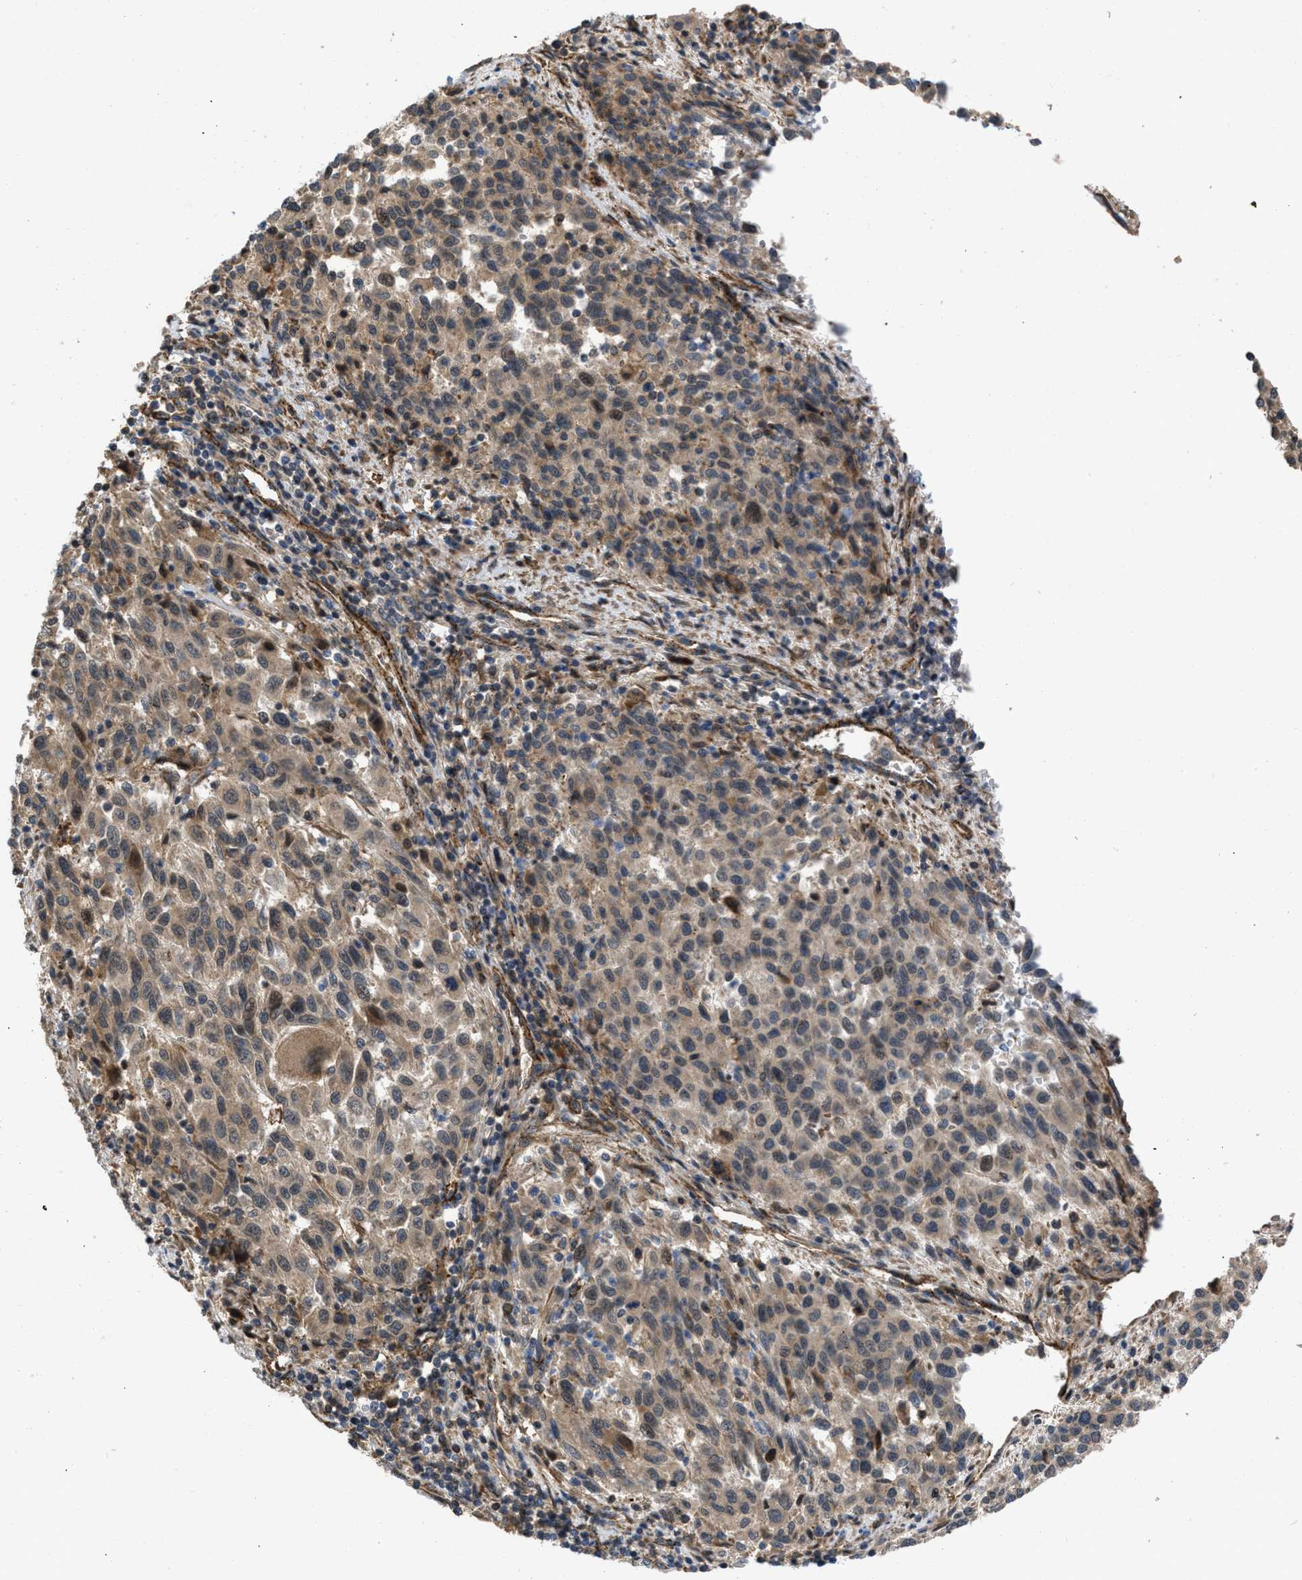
{"staining": {"intensity": "weak", "quantity": ">75%", "location": "cytoplasmic/membranous"}, "tissue": "melanoma", "cell_type": "Tumor cells", "image_type": "cancer", "snomed": [{"axis": "morphology", "description": "Malignant melanoma, Metastatic site"}, {"axis": "topography", "description": "Lymph node"}], "caption": "Immunohistochemistry photomicrograph of neoplastic tissue: human malignant melanoma (metastatic site) stained using IHC exhibits low levels of weak protein expression localized specifically in the cytoplasmic/membranous of tumor cells, appearing as a cytoplasmic/membranous brown color.", "gene": "GPATCH2L", "patient": {"sex": "male", "age": 61}}